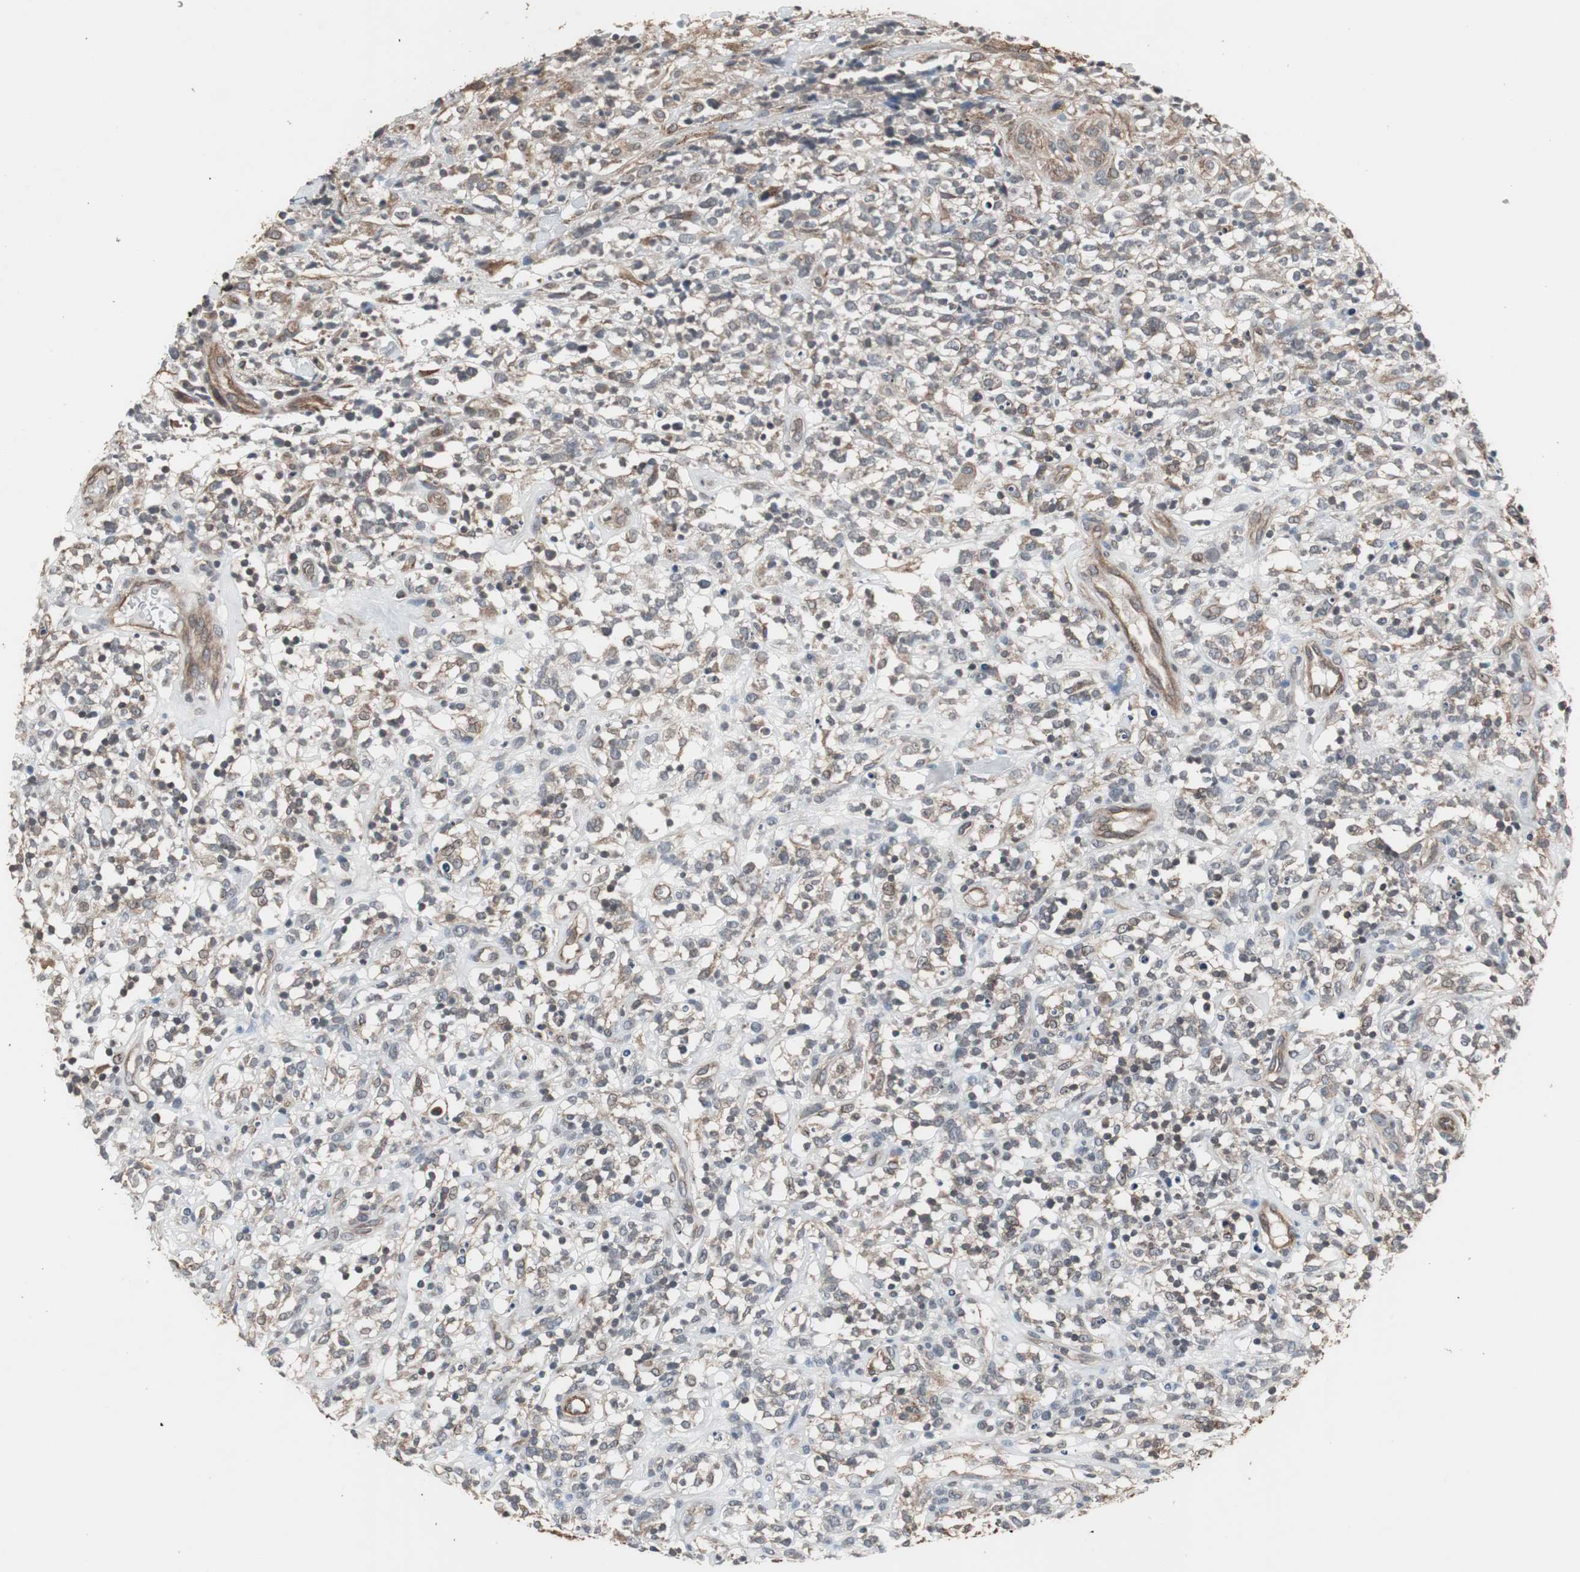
{"staining": {"intensity": "weak", "quantity": ">75%", "location": "cytoplasmic/membranous"}, "tissue": "lymphoma", "cell_type": "Tumor cells", "image_type": "cancer", "snomed": [{"axis": "morphology", "description": "Malignant lymphoma, non-Hodgkin's type, High grade"}, {"axis": "topography", "description": "Lymph node"}], "caption": "The photomicrograph displays staining of malignant lymphoma, non-Hodgkin's type (high-grade), revealing weak cytoplasmic/membranous protein positivity (brown color) within tumor cells. (DAB = brown stain, brightfield microscopy at high magnification).", "gene": "ATP2B2", "patient": {"sex": "female", "age": 73}}